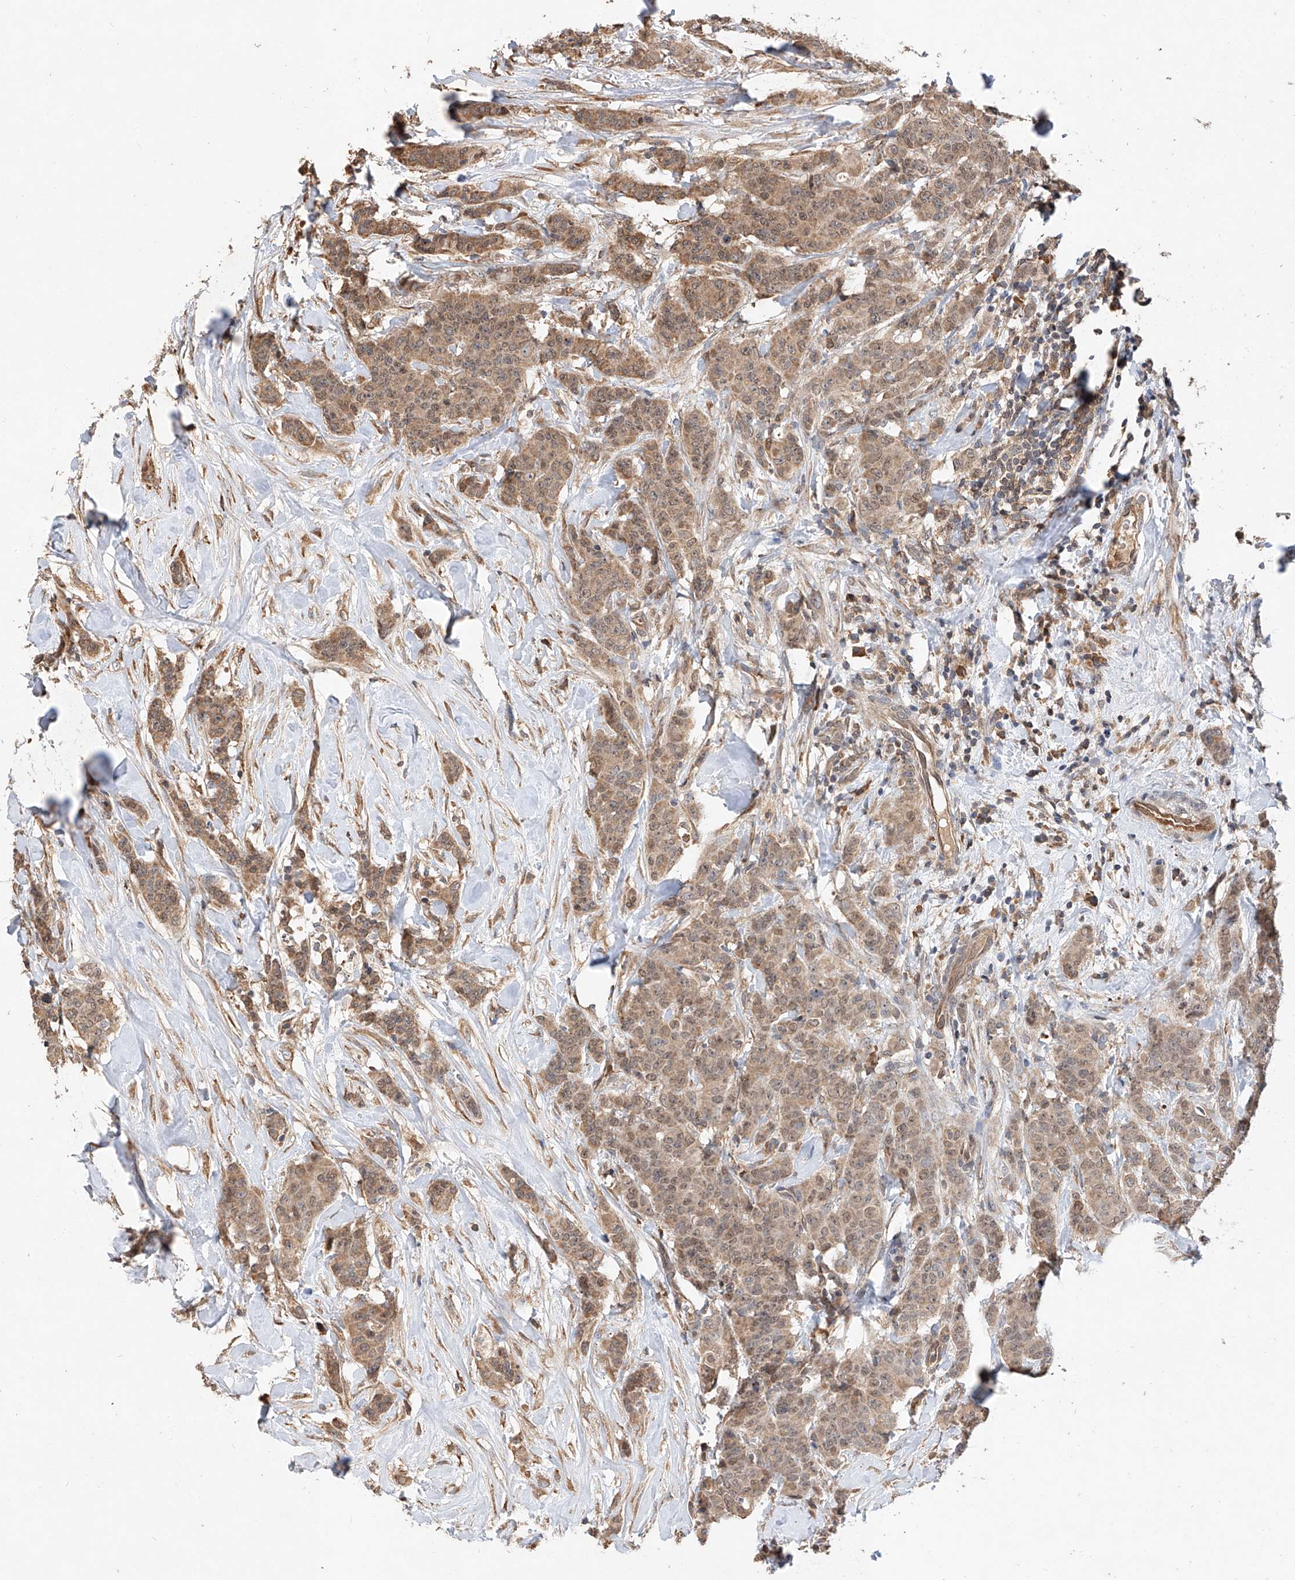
{"staining": {"intensity": "moderate", "quantity": ">75%", "location": "cytoplasmic/membranous,nuclear"}, "tissue": "breast cancer", "cell_type": "Tumor cells", "image_type": "cancer", "snomed": [{"axis": "morphology", "description": "Duct carcinoma"}, {"axis": "topography", "description": "Breast"}], "caption": "Breast infiltrating ductal carcinoma was stained to show a protein in brown. There is medium levels of moderate cytoplasmic/membranous and nuclear positivity in approximately >75% of tumor cells.", "gene": "RILPL2", "patient": {"sex": "female", "age": 40}}